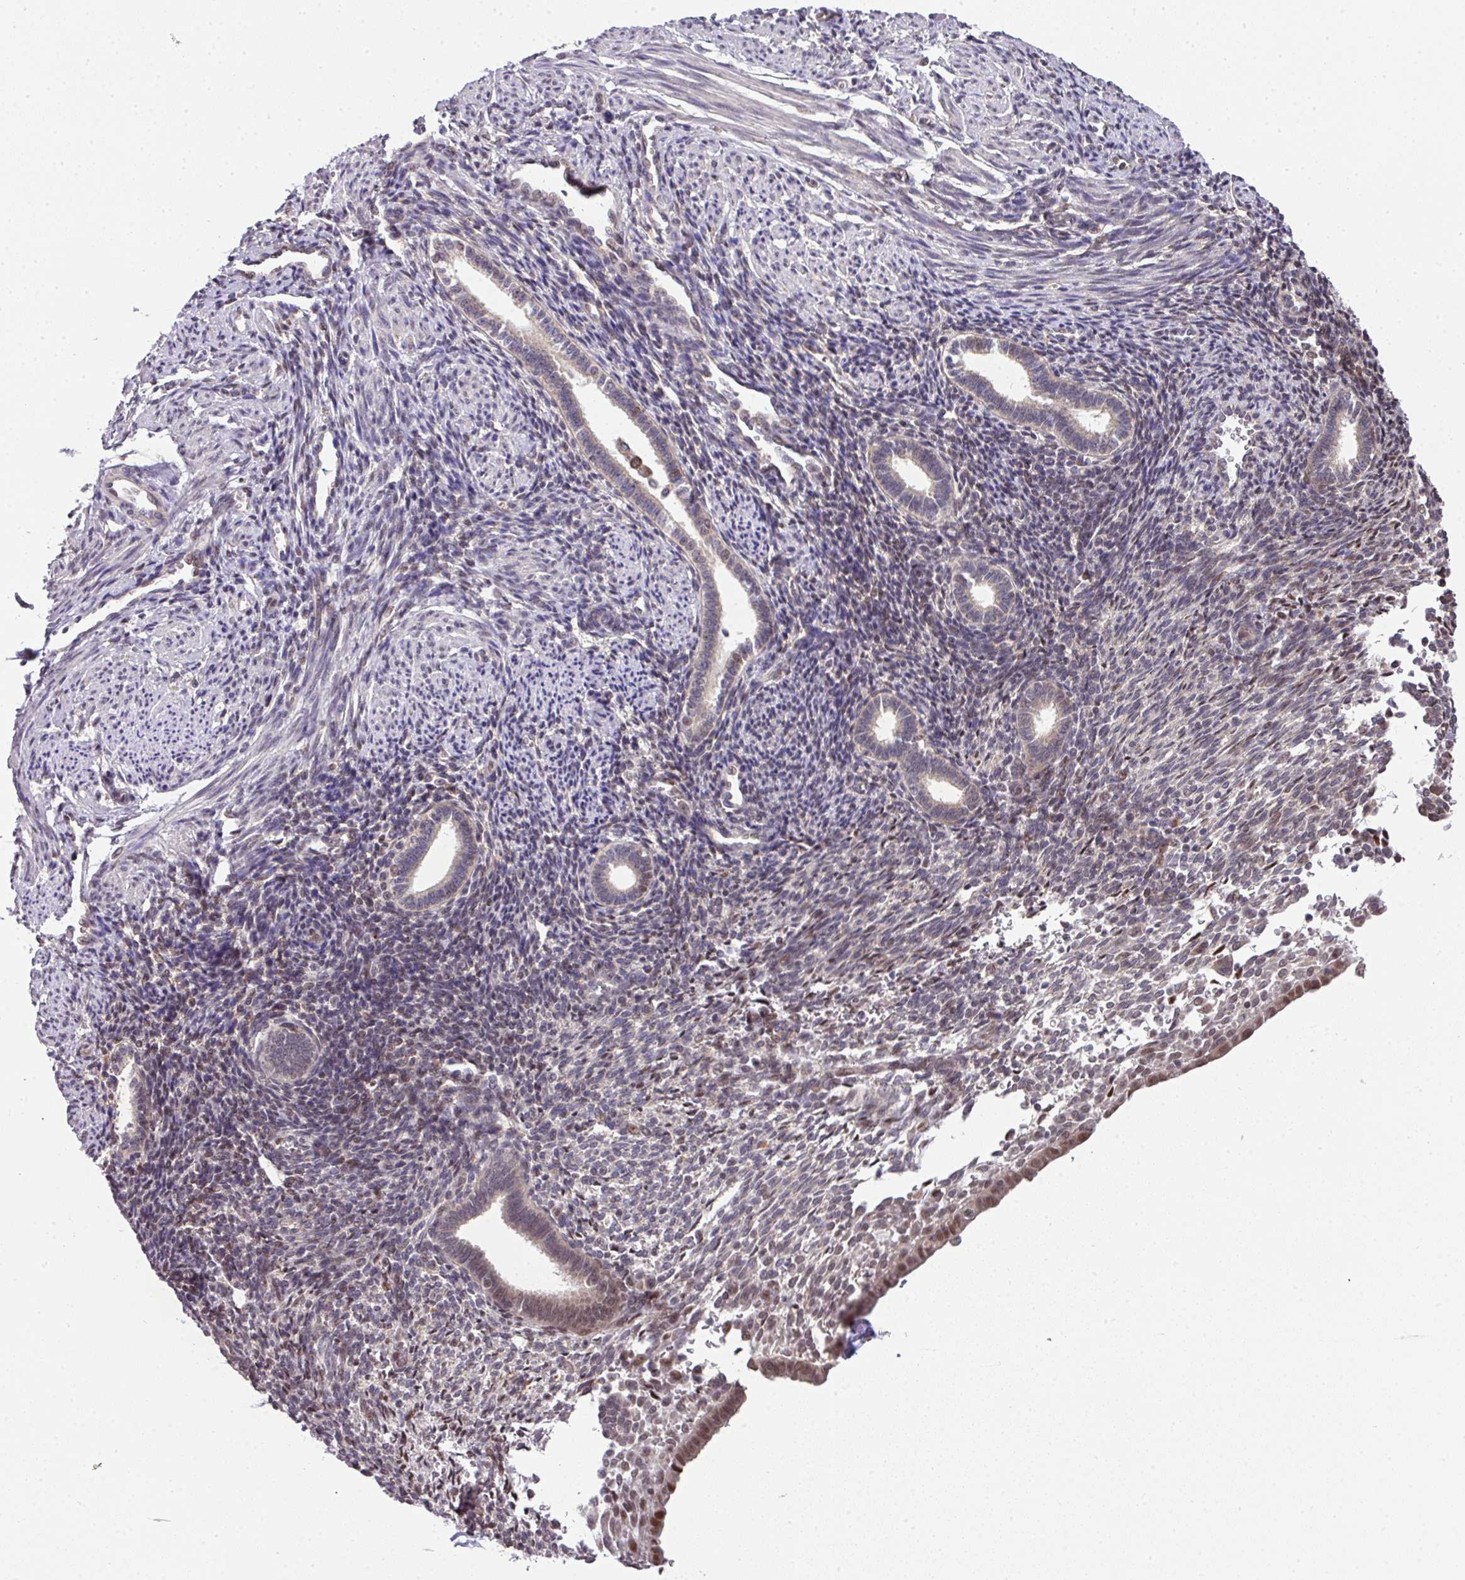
{"staining": {"intensity": "weak", "quantity": "<25%", "location": "cytoplasmic/membranous"}, "tissue": "endometrium", "cell_type": "Cells in endometrial stroma", "image_type": "normal", "snomed": [{"axis": "morphology", "description": "Normal tissue, NOS"}, {"axis": "topography", "description": "Endometrium"}], "caption": "Human endometrium stained for a protein using immunohistochemistry demonstrates no staining in cells in endometrial stroma.", "gene": "PLK1", "patient": {"sex": "female", "age": 32}}